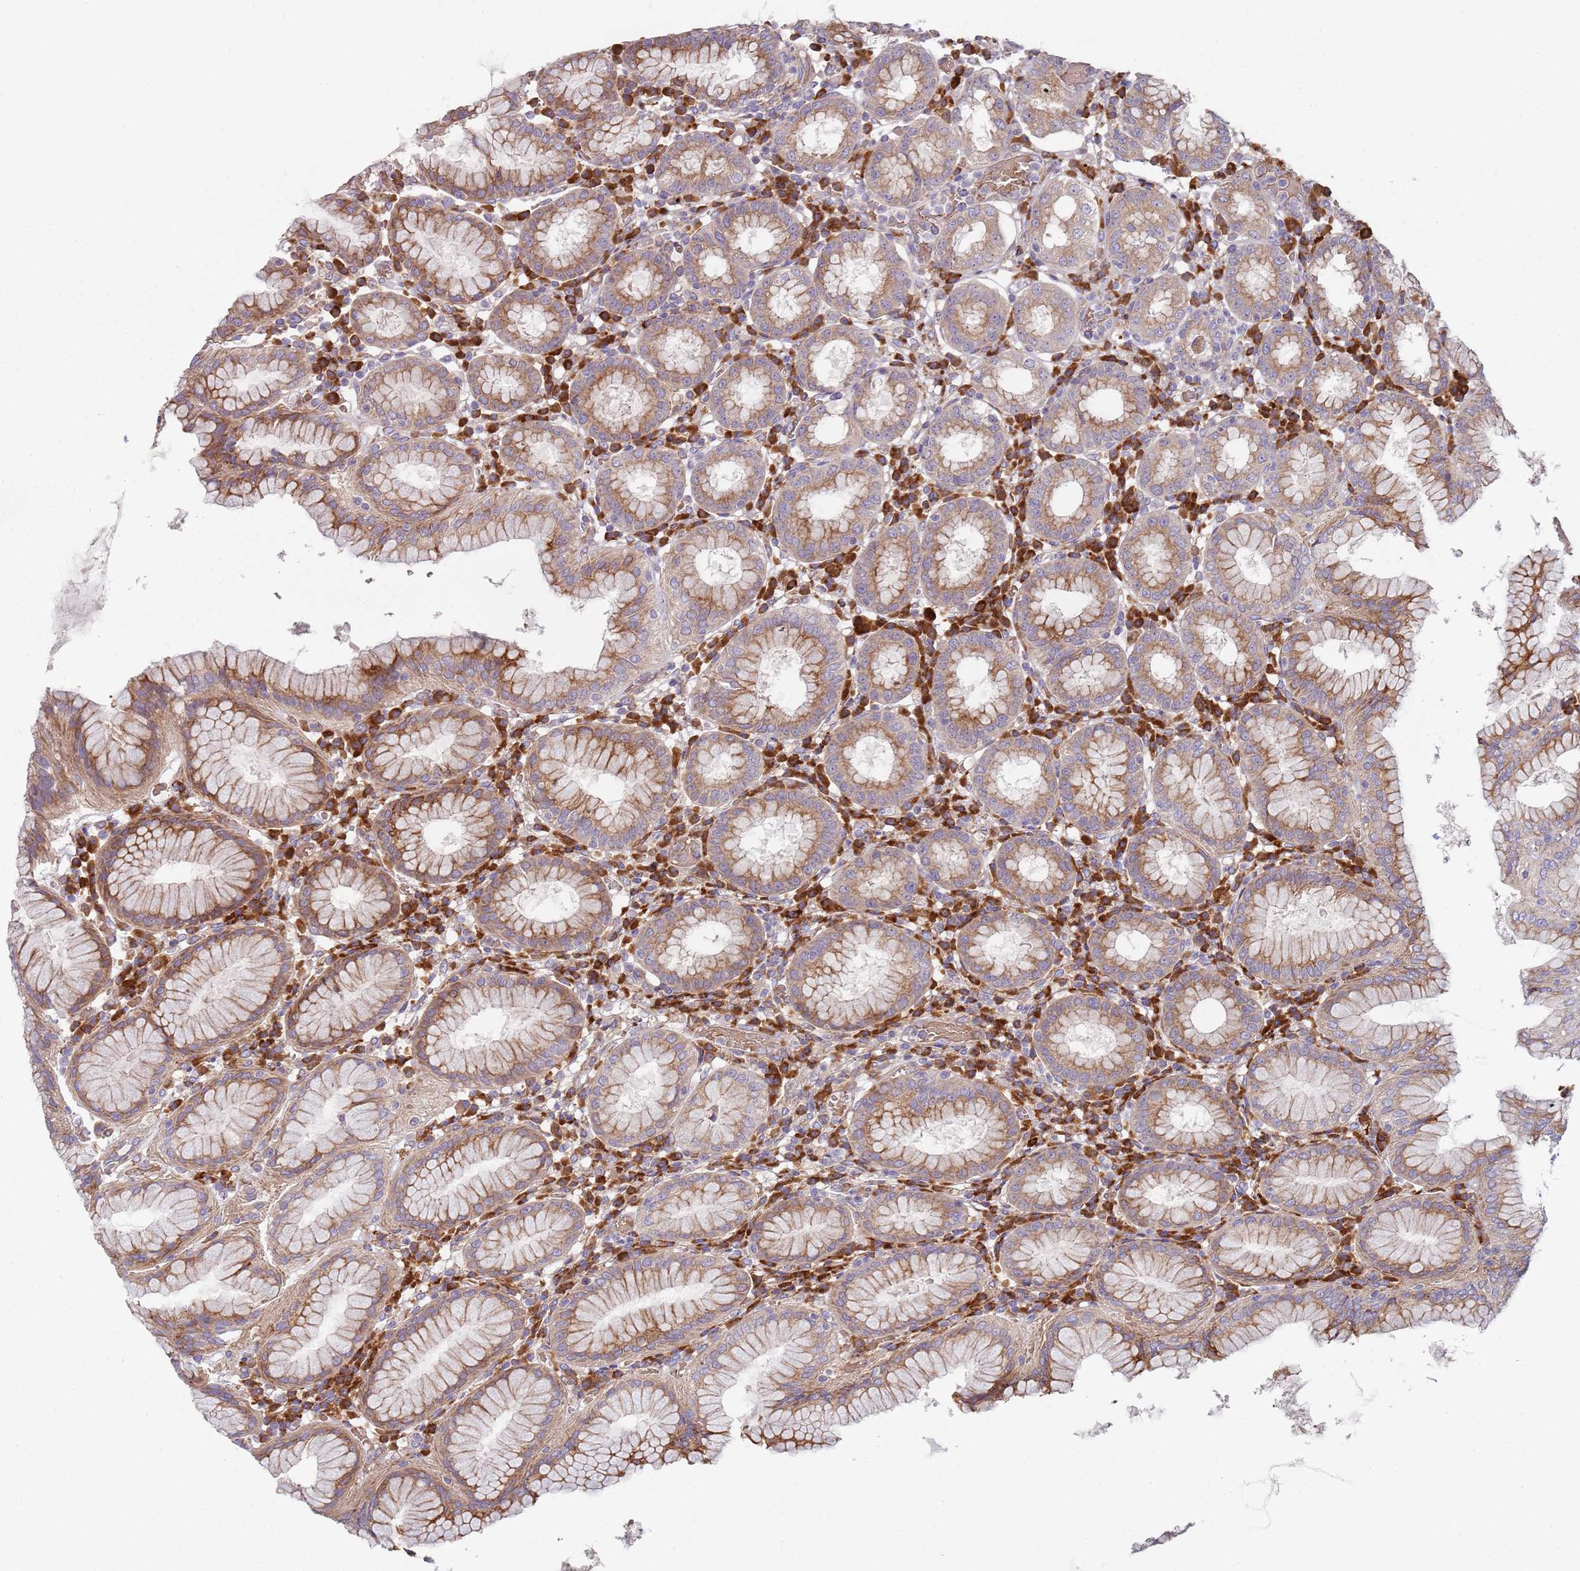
{"staining": {"intensity": "moderate", "quantity": ">75%", "location": "cytoplasmic/membranous"}, "tissue": "stomach", "cell_type": "Glandular cells", "image_type": "normal", "snomed": [{"axis": "morphology", "description": "Normal tissue, NOS"}, {"axis": "topography", "description": "Stomach"}, {"axis": "topography", "description": "Stomach, lower"}], "caption": "This histopathology image reveals immunohistochemistry staining of normal stomach, with medium moderate cytoplasmic/membranous positivity in about >75% of glandular cells.", "gene": "SPATA2", "patient": {"sex": "female", "age": 56}}